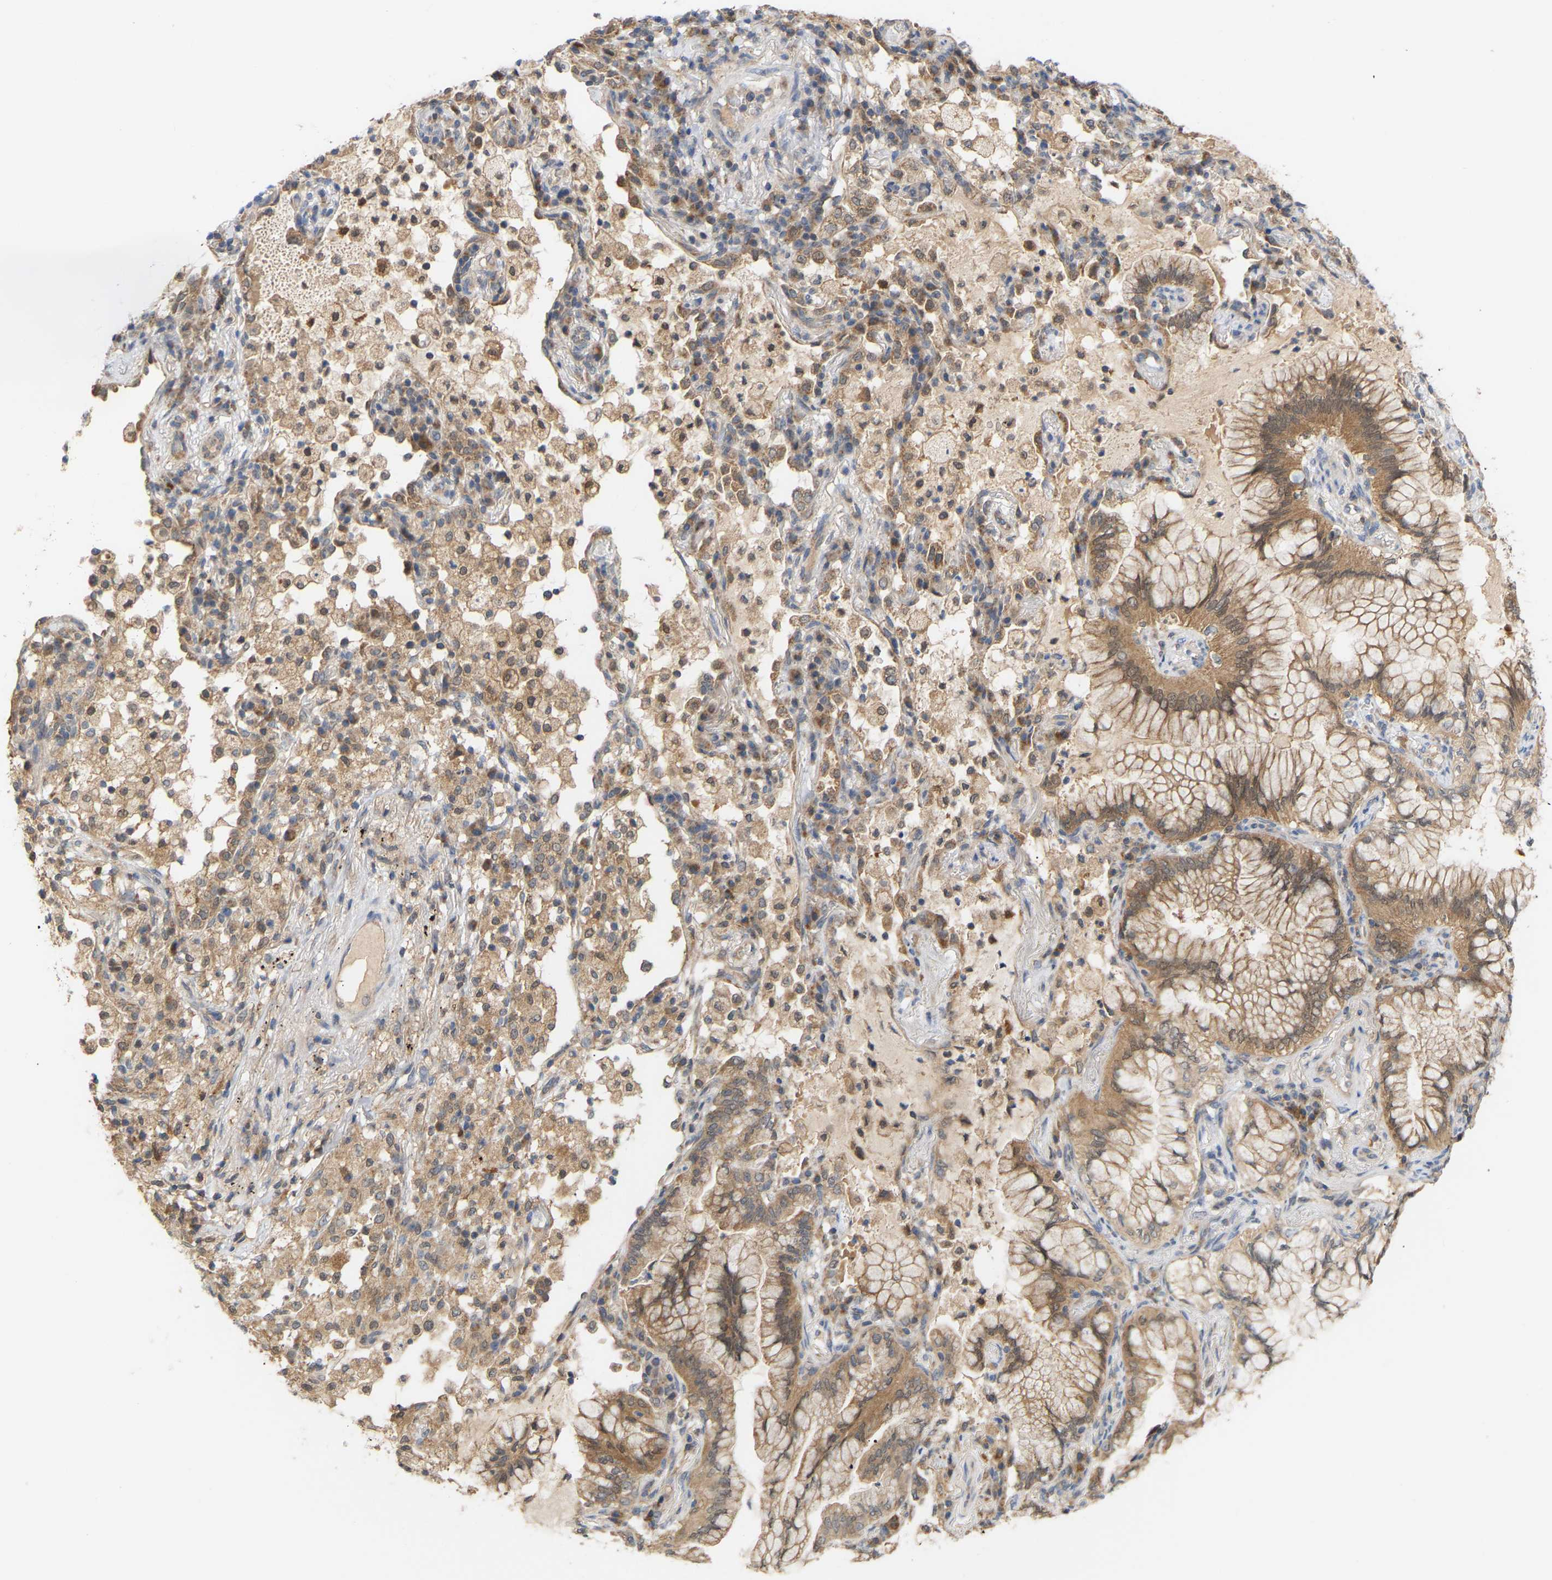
{"staining": {"intensity": "moderate", "quantity": ">75%", "location": "cytoplasmic/membranous"}, "tissue": "lung cancer", "cell_type": "Tumor cells", "image_type": "cancer", "snomed": [{"axis": "morphology", "description": "Adenocarcinoma, NOS"}, {"axis": "topography", "description": "Lung"}], "caption": "Brown immunohistochemical staining in human adenocarcinoma (lung) exhibits moderate cytoplasmic/membranous expression in approximately >75% of tumor cells.", "gene": "TPMT", "patient": {"sex": "female", "age": 70}}